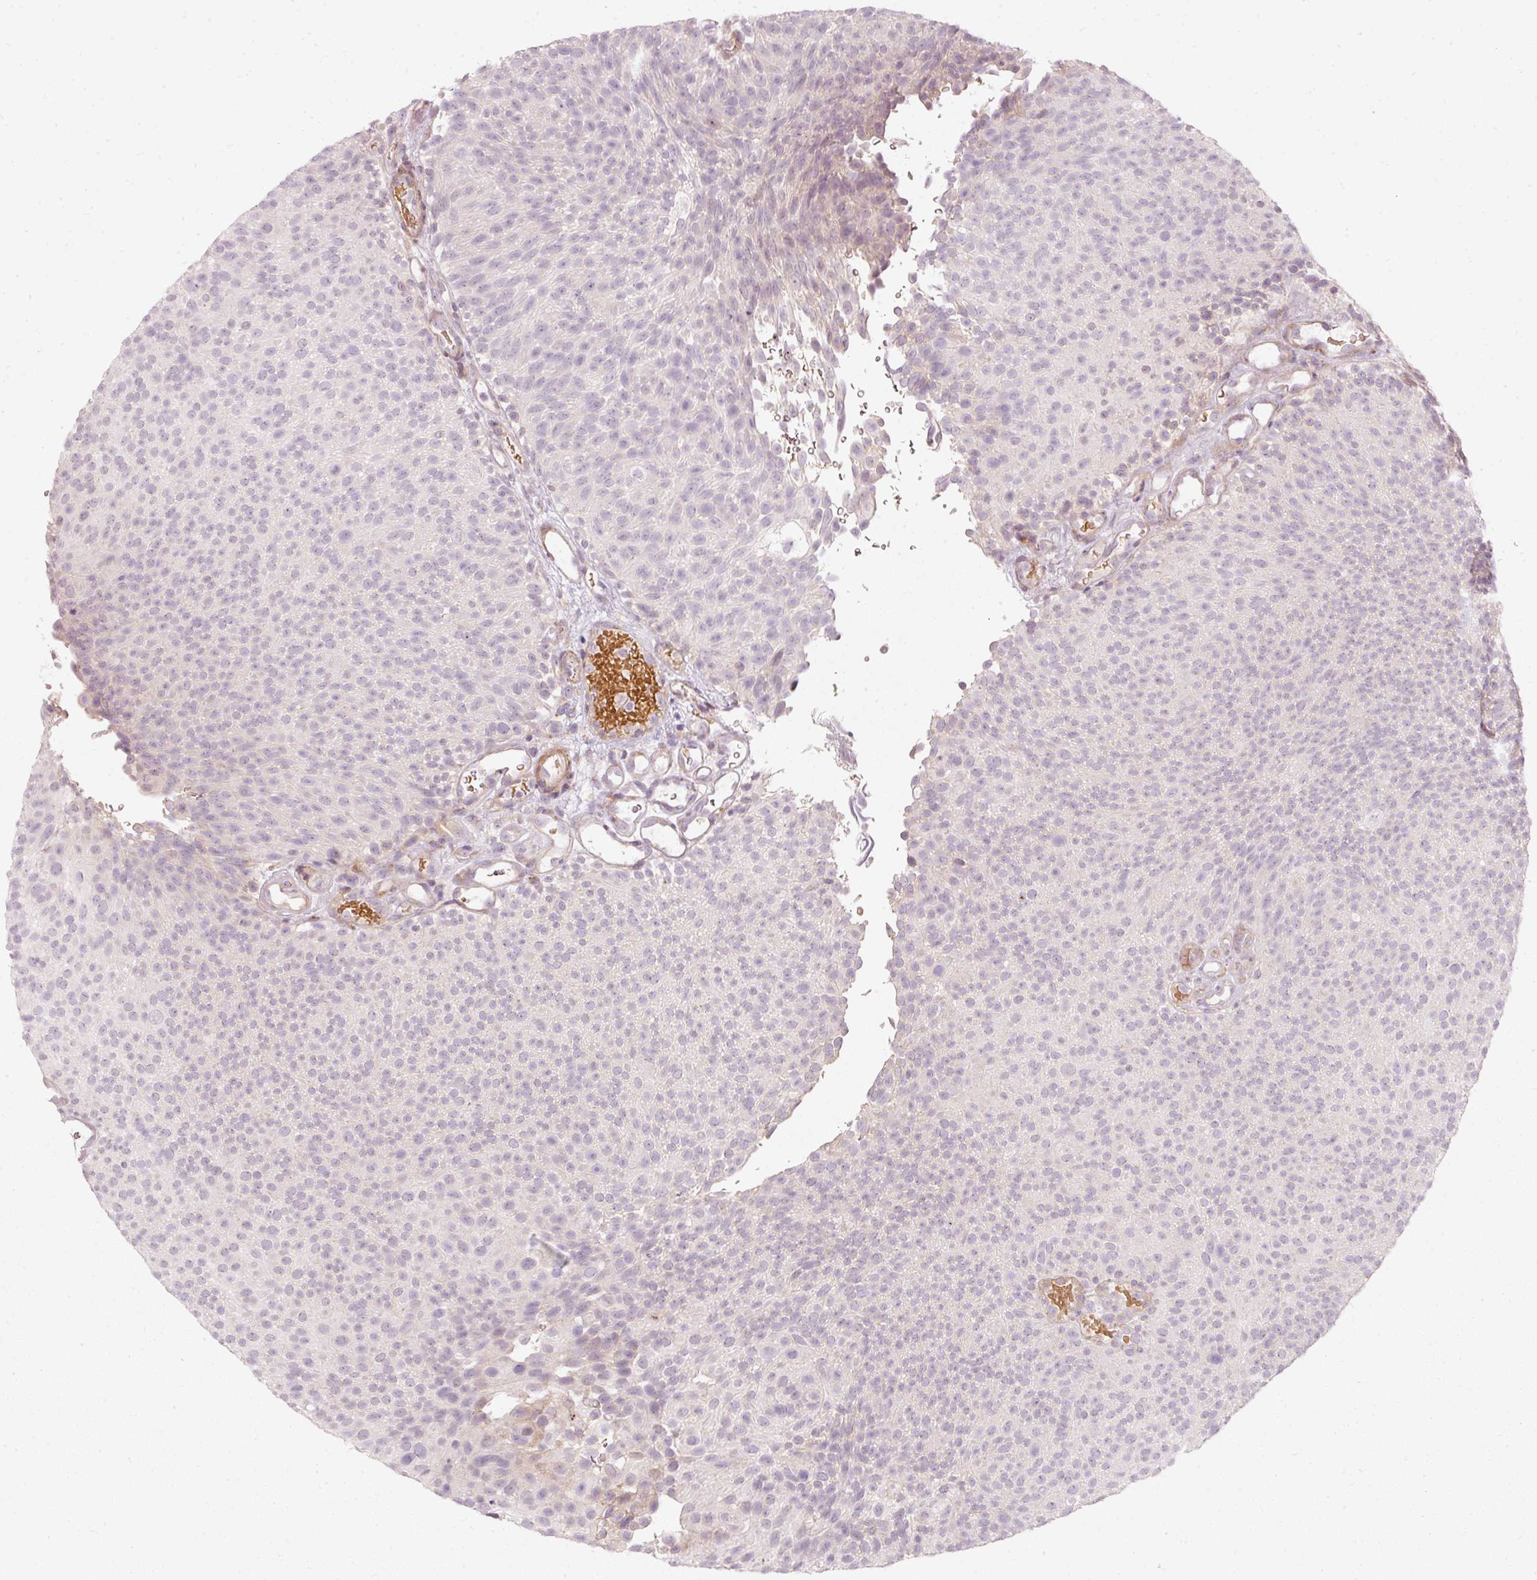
{"staining": {"intensity": "negative", "quantity": "none", "location": "none"}, "tissue": "urothelial cancer", "cell_type": "Tumor cells", "image_type": "cancer", "snomed": [{"axis": "morphology", "description": "Urothelial carcinoma, Low grade"}, {"axis": "topography", "description": "Urinary bladder"}], "caption": "IHC photomicrograph of urothelial cancer stained for a protein (brown), which shows no expression in tumor cells.", "gene": "KCNQ1", "patient": {"sex": "male", "age": 78}}